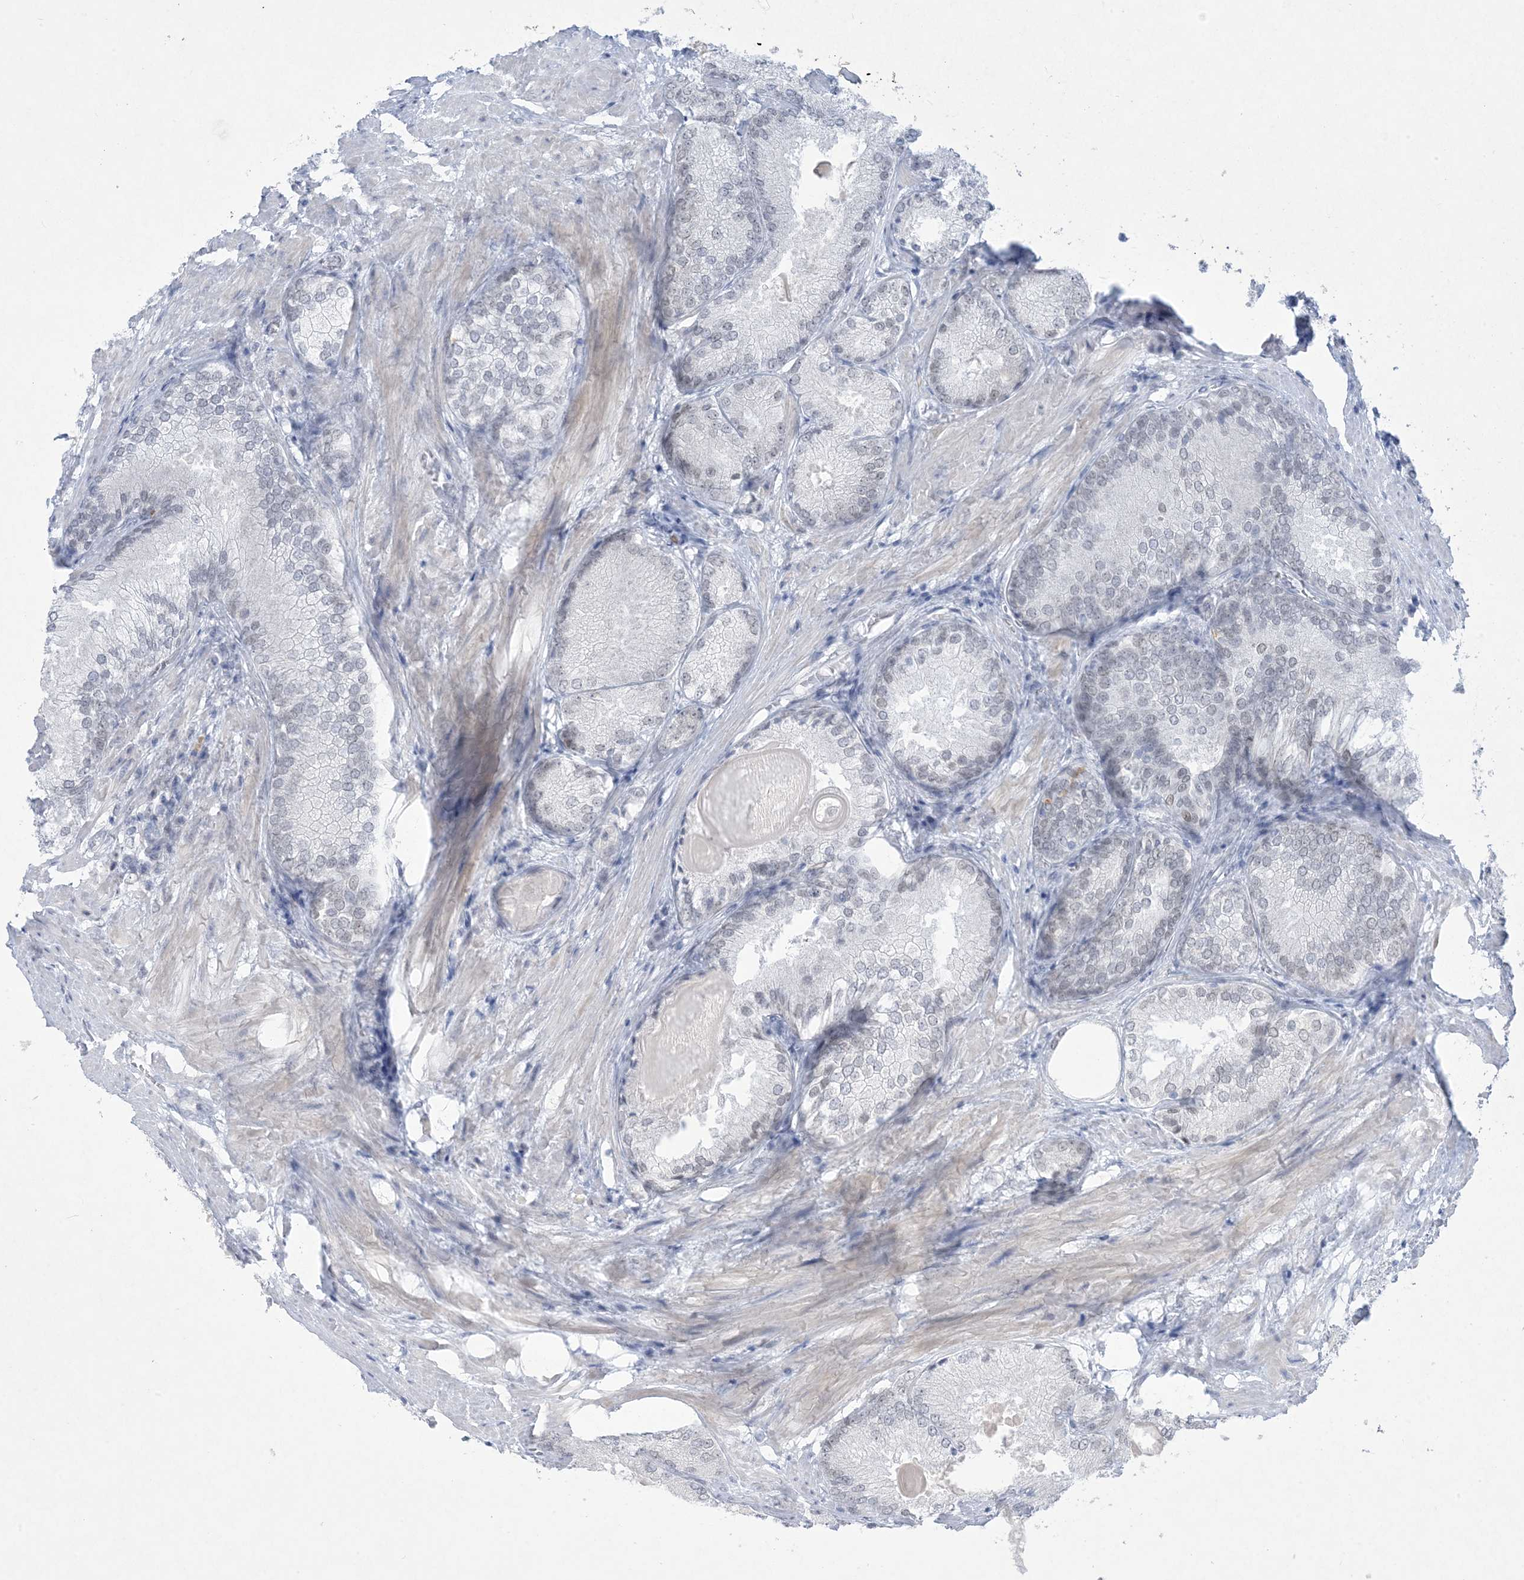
{"staining": {"intensity": "negative", "quantity": "none", "location": "none"}, "tissue": "prostate cancer", "cell_type": "Tumor cells", "image_type": "cancer", "snomed": [{"axis": "morphology", "description": "Adenocarcinoma, High grade"}, {"axis": "topography", "description": "Prostate"}], "caption": "This is an immunohistochemistry (IHC) image of prostate cancer. There is no positivity in tumor cells.", "gene": "HOMEZ", "patient": {"sex": "male", "age": 66}}